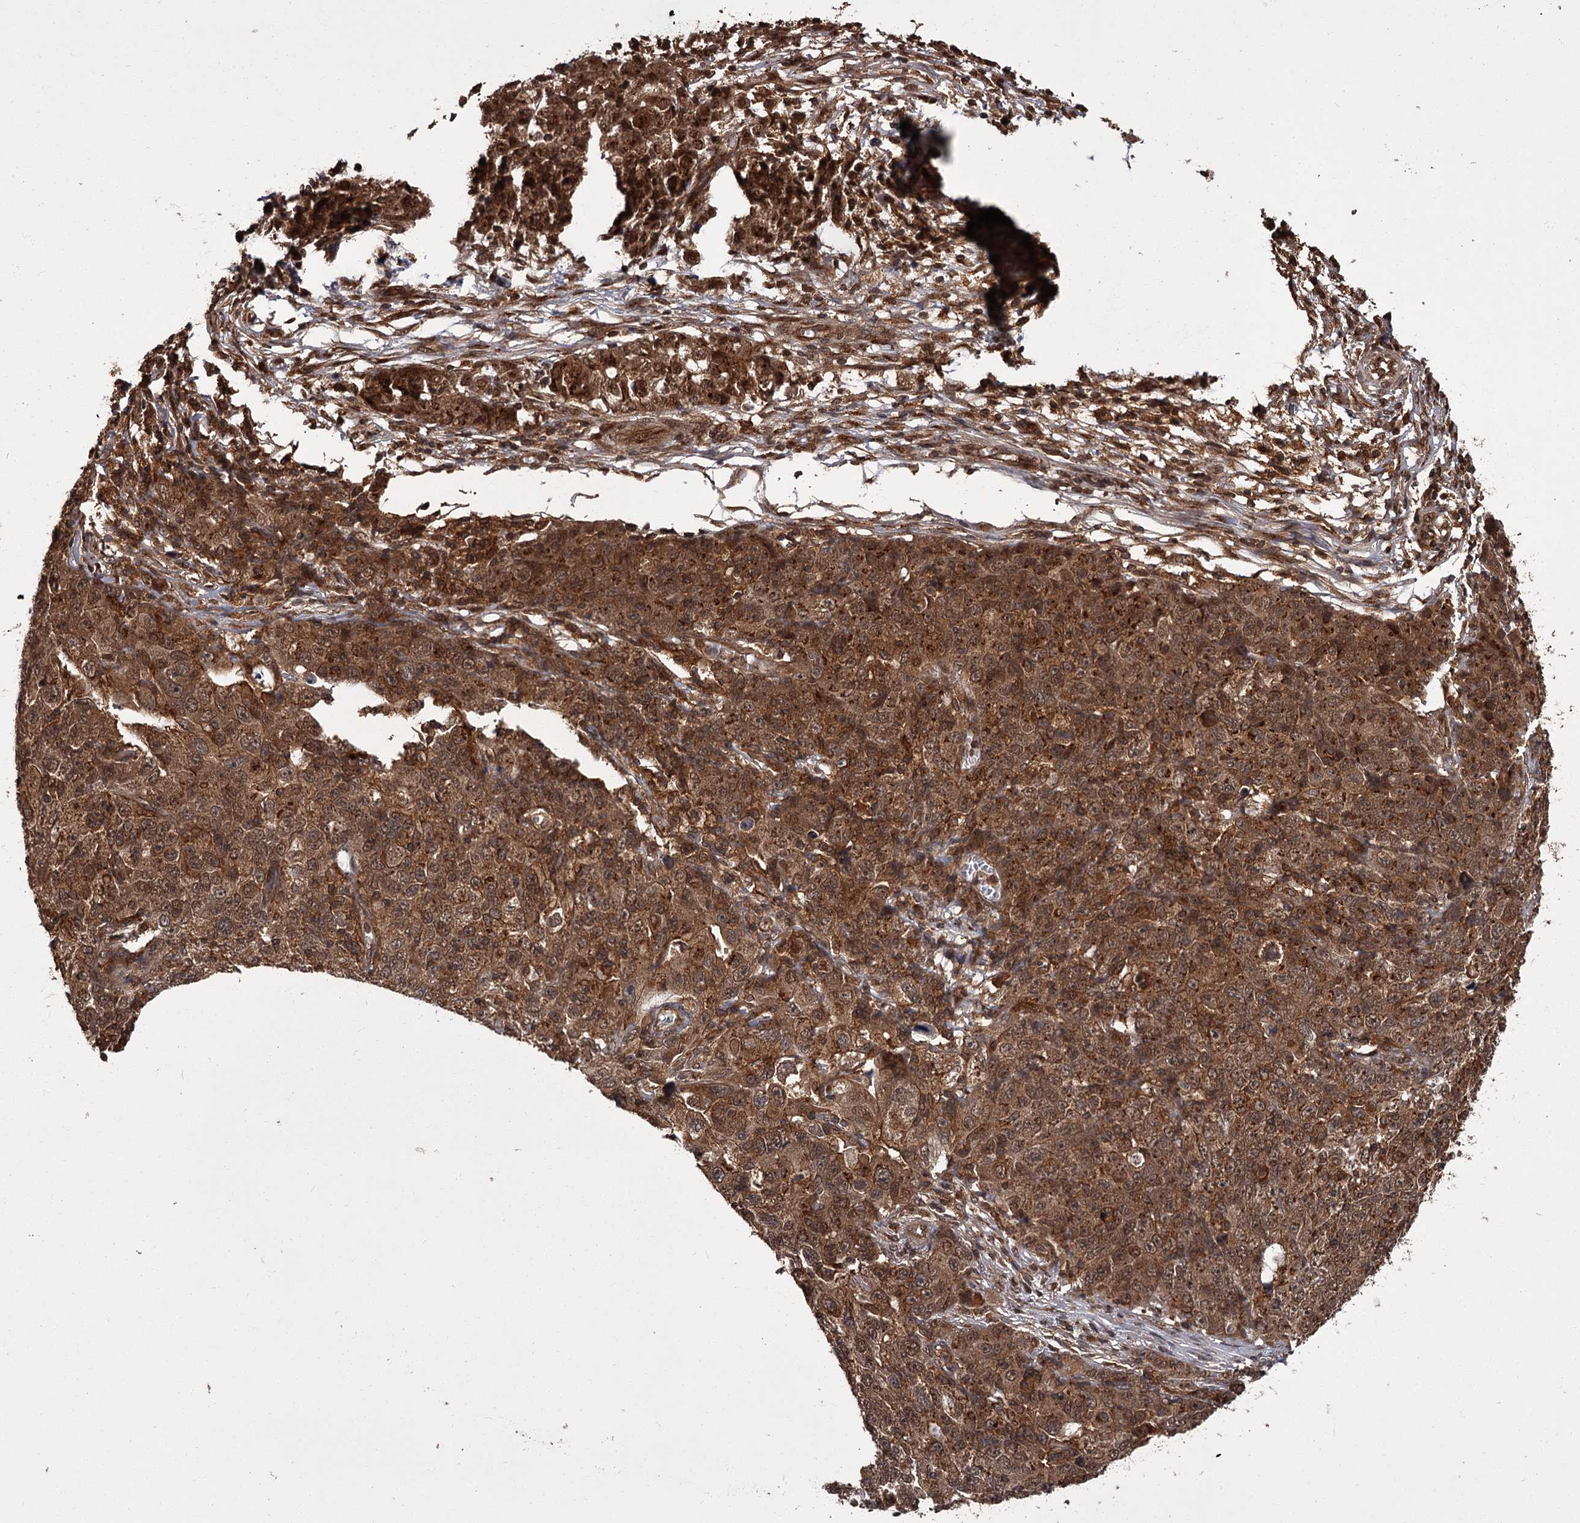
{"staining": {"intensity": "moderate", "quantity": ">75%", "location": "cytoplasmic/membranous,nuclear"}, "tissue": "ovarian cancer", "cell_type": "Tumor cells", "image_type": "cancer", "snomed": [{"axis": "morphology", "description": "Carcinoma, endometroid"}, {"axis": "topography", "description": "Ovary"}], "caption": "Ovarian cancer tissue displays moderate cytoplasmic/membranous and nuclear positivity in about >75% of tumor cells, visualized by immunohistochemistry.", "gene": "TBC1D23", "patient": {"sex": "female", "age": 42}}